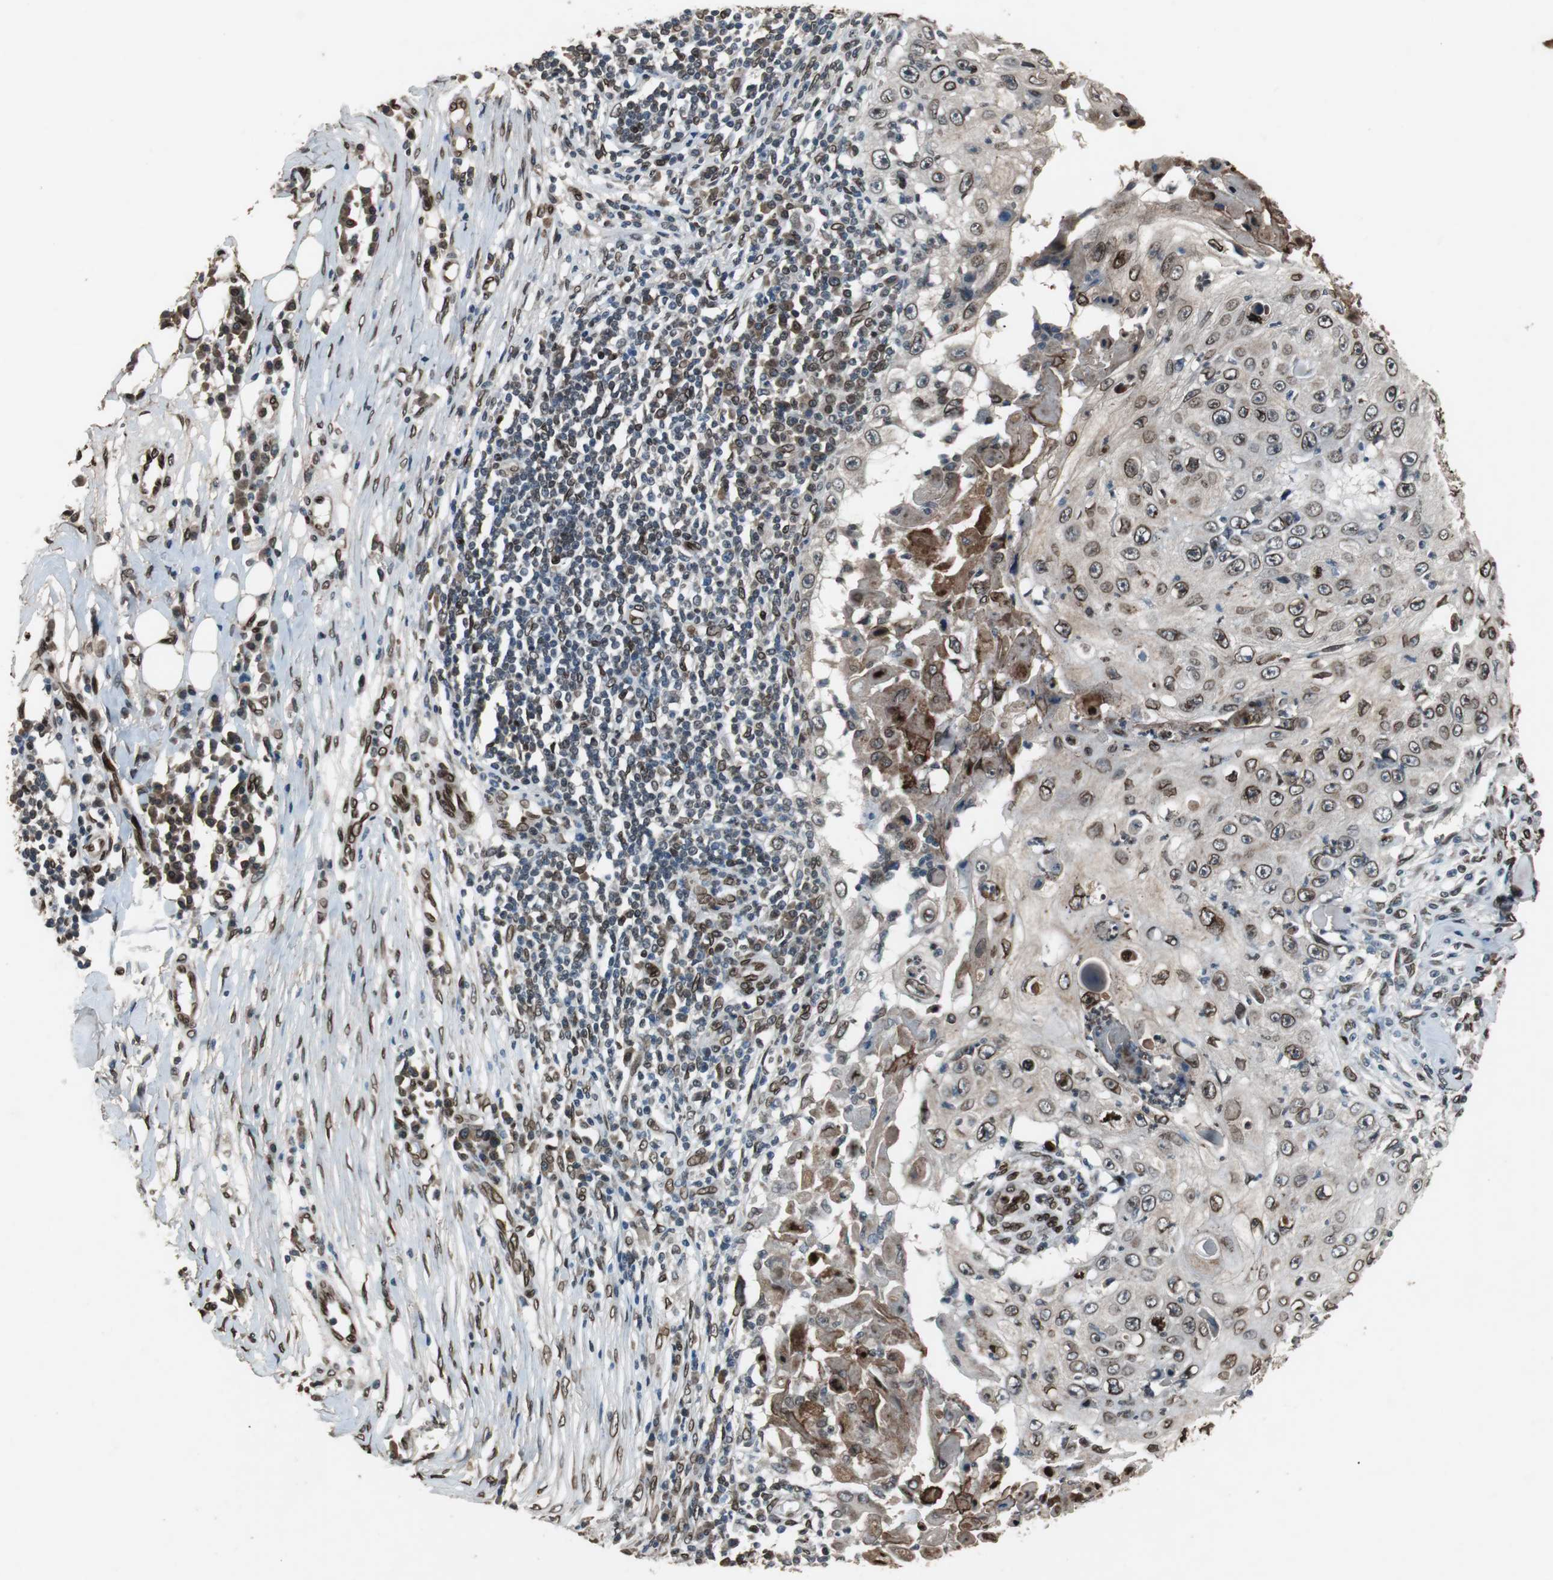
{"staining": {"intensity": "strong", "quantity": ">75%", "location": "cytoplasmic/membranous,nuclear"}, "tissue": "skin cancer", "cell_type": "Tumor cells", "image_type": "cancer", "snomed": [{"axis": "morphology", "description": "Squamous cell carcinoma, NOS"}, {"axis": "topography", "description": "Skin"}], "caption": "Skin squamous cell carcinoma stained for a protein (brown) exhibits strong cytoplasmic/membranous and nuclear positive staining in about >75% of tumor cells.", "gene": "LMNA", "patient": {"sex": "male", "age": 86}}